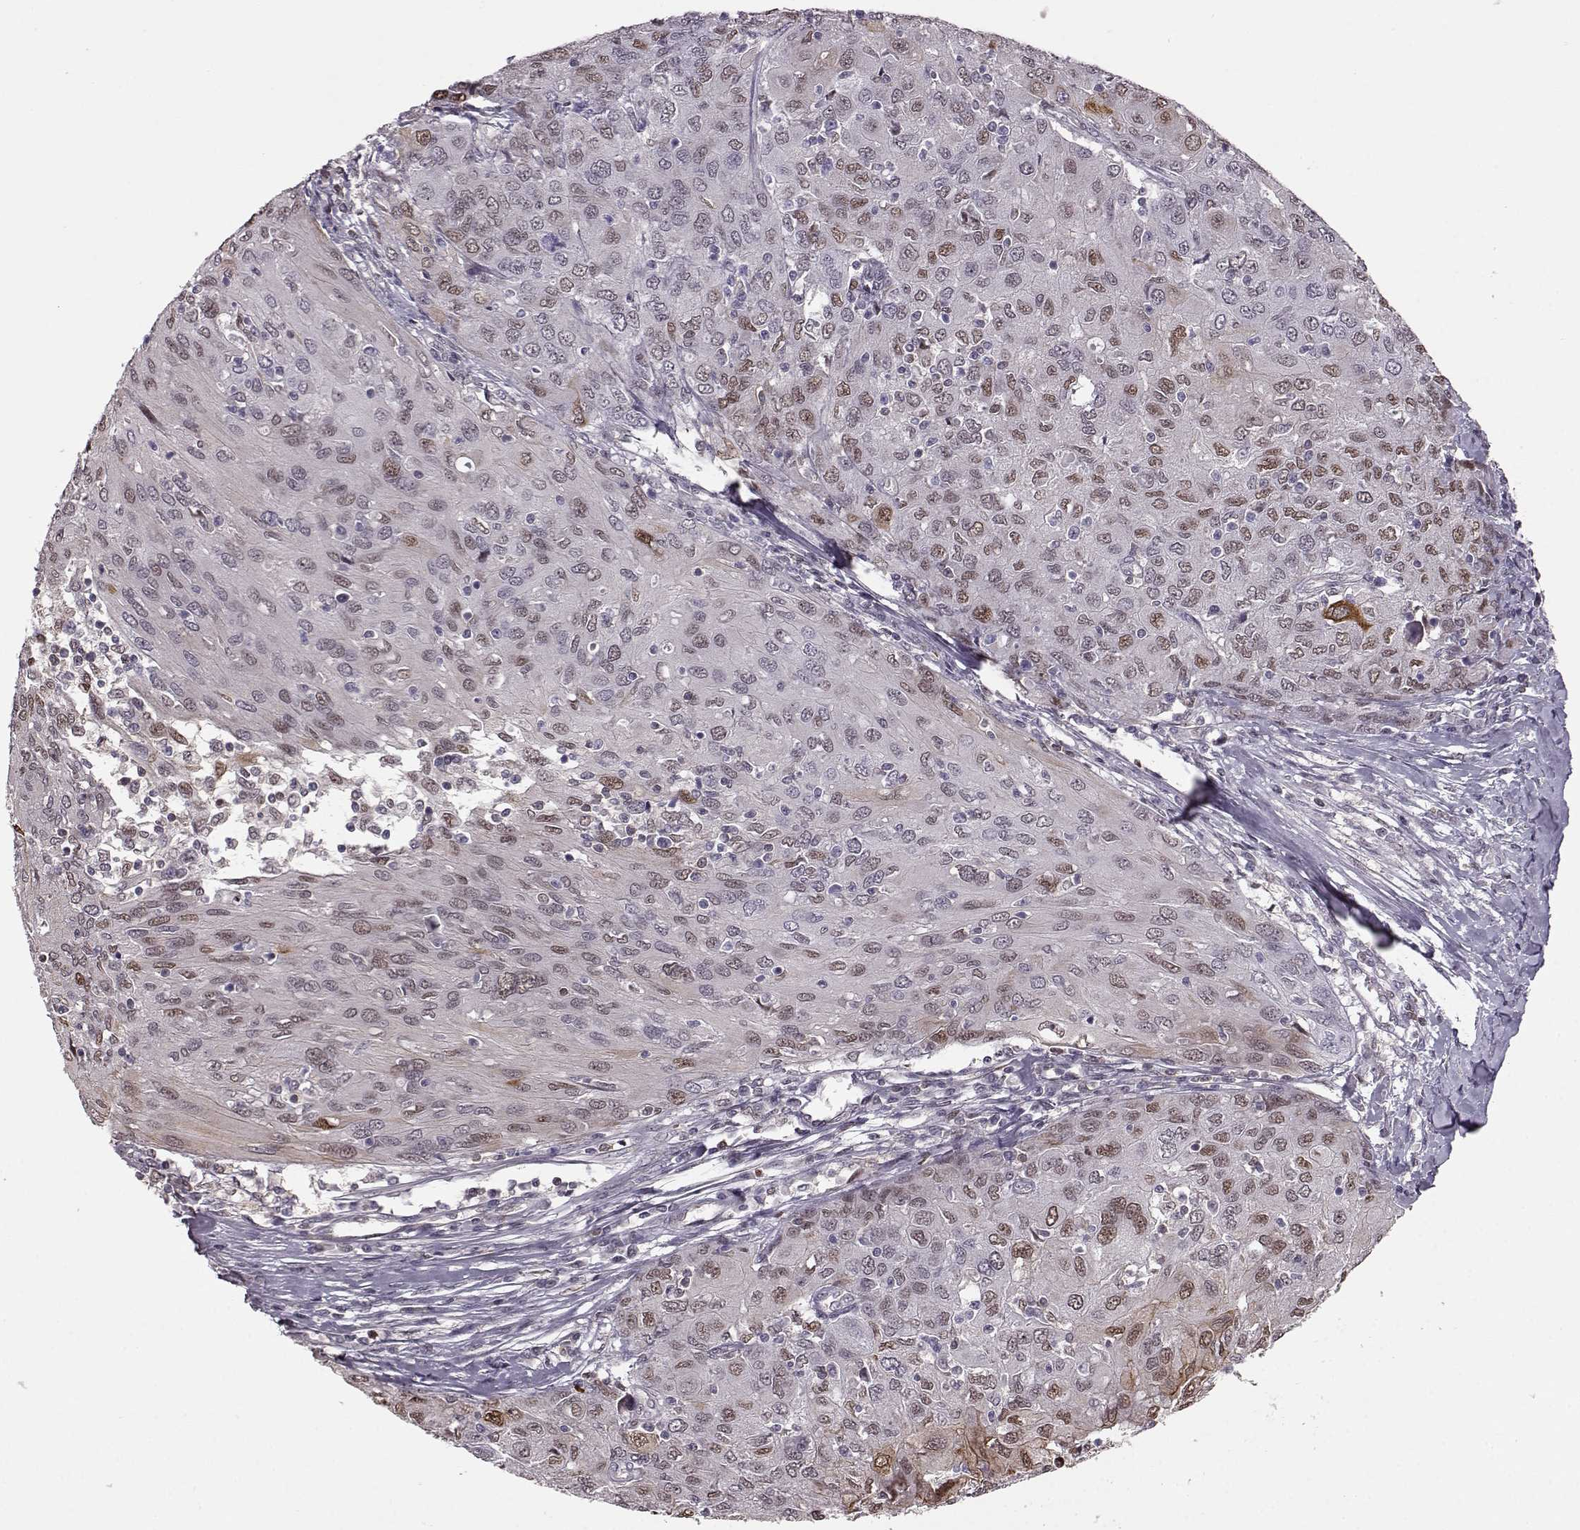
{"staining": {"intensity": "moderate", "quantity": "25%-75%", "location": "nuclear"}, "tissue": "ovarian cancer", "cell_type": "Tumor cells", "image_type": "cancer", "snomed": [{"axis": "morphology", "description": "Carcinoma, endometroid"}, {"axis": "topography", "description": "Ovary"}], "caption": "Ovarian cancer (endometroid carcinoma) stained with a brown dye displays moderate nuclear positive positivity in approximately 25%-75% of tumor cells.", "gene": "KLF6", "patient": {"sex": "female", "age": 50}}